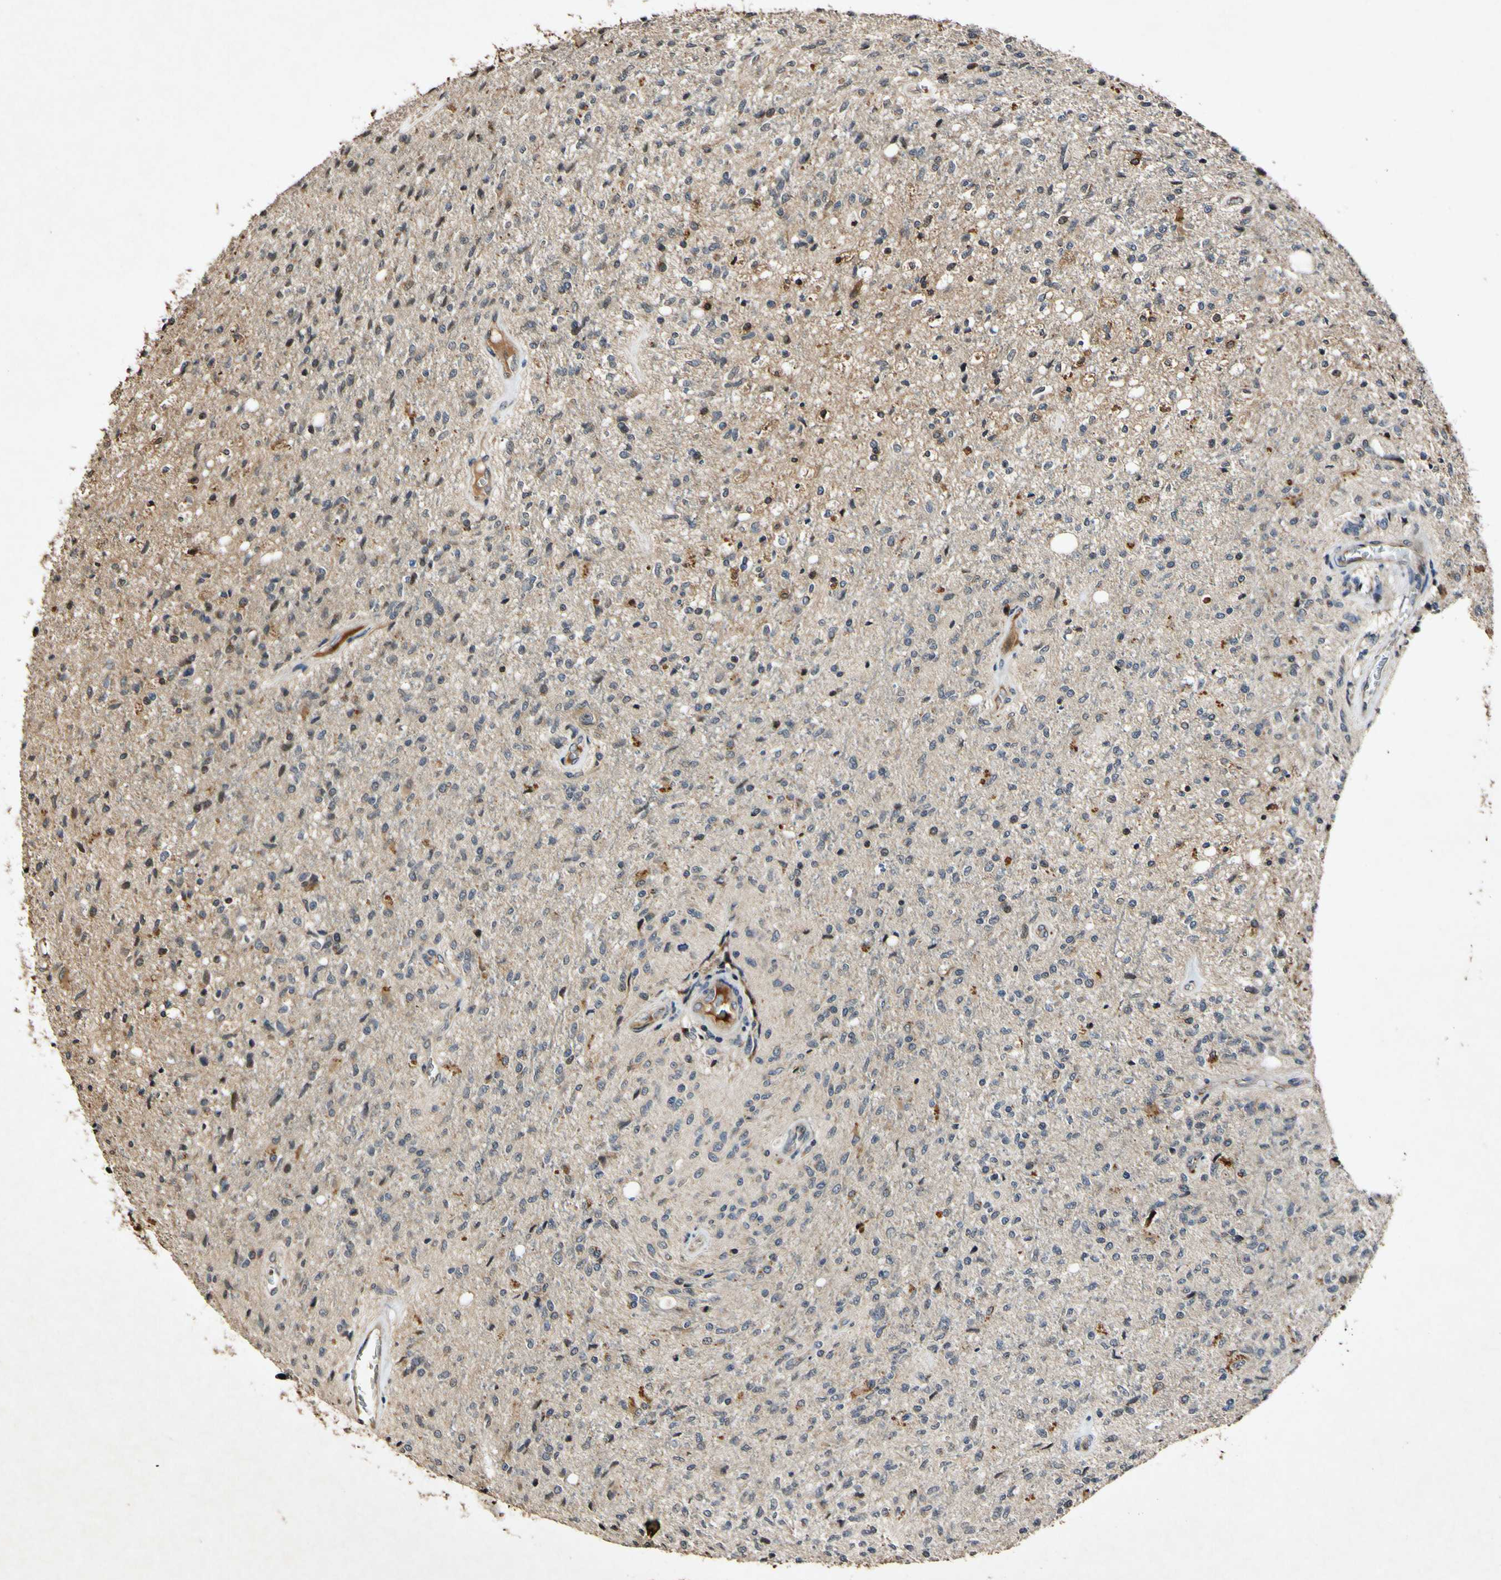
{"staining": {"intensity": "weak", "quantity": ">75%", "location": "cytoplasmic/membranous"}, "tissue": "glioma", "cell_type": "Tumor cells", "image_type": "cancer", "snomed": [{"axis": "morphology", "description": "Normal tissue, NOS"}, {"axis": "morphology", "description": "Glioma, malignant, High grade"}, {"axis": "topography", "description": "Cerebral cortex"}], "caption": "IHC (DAB (3,3'-diaminobenzidine)) staining of glioma exhibits weak cytoplasmic/membranous protein expression in approximately >75% of tumor cells. The staining was performed using DAB to visualize the protein expression in brown, while the nuclei were stained in blue with hematoxylin (Magnification: 20x).", "gene": "PLAT", "patient": {"sex": "male", "age": 77}}